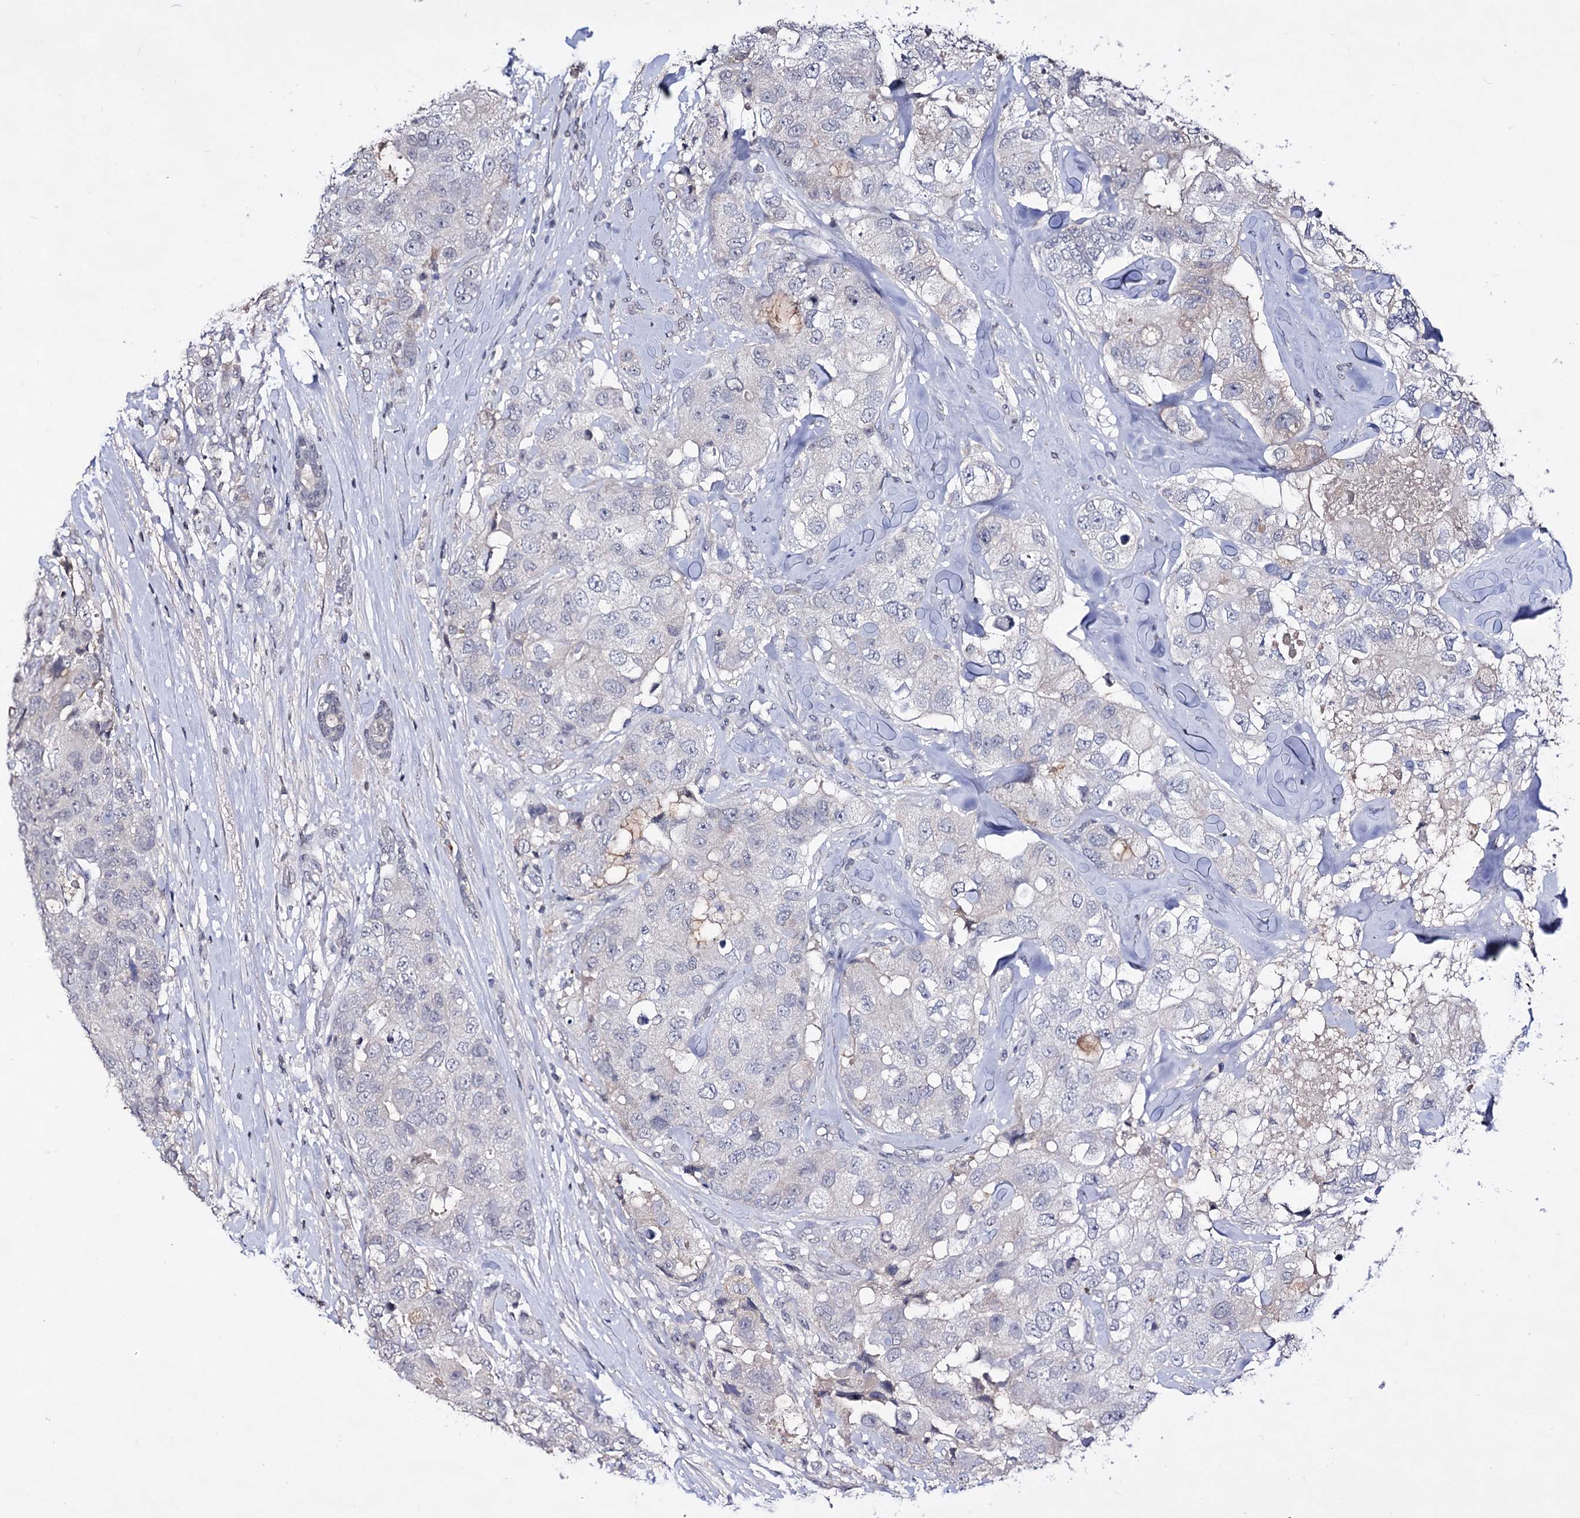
{"staining": {"intensity": "negative", "quantity": "none", "location": "none"}, "tissue": "breast cancer", "cell_type": "Tumor cells", "image_type": "cancer", "snomed": [{"axis": "morphology", "description": "Duct carcinoma"}, {"axis": "topography", "description": "Breast"}], "caption": "A high-resolution micrograph shows immunohistochemistry staining of breast cancer (infiltrating ductal carcinoma), which reveals no significant expression in tumor cells. (Brightfield microscopy of DAB immunohistochemistry at high magnification).", "gene": "PLIN1", "patient": {"sex": "female", "age": 62}}